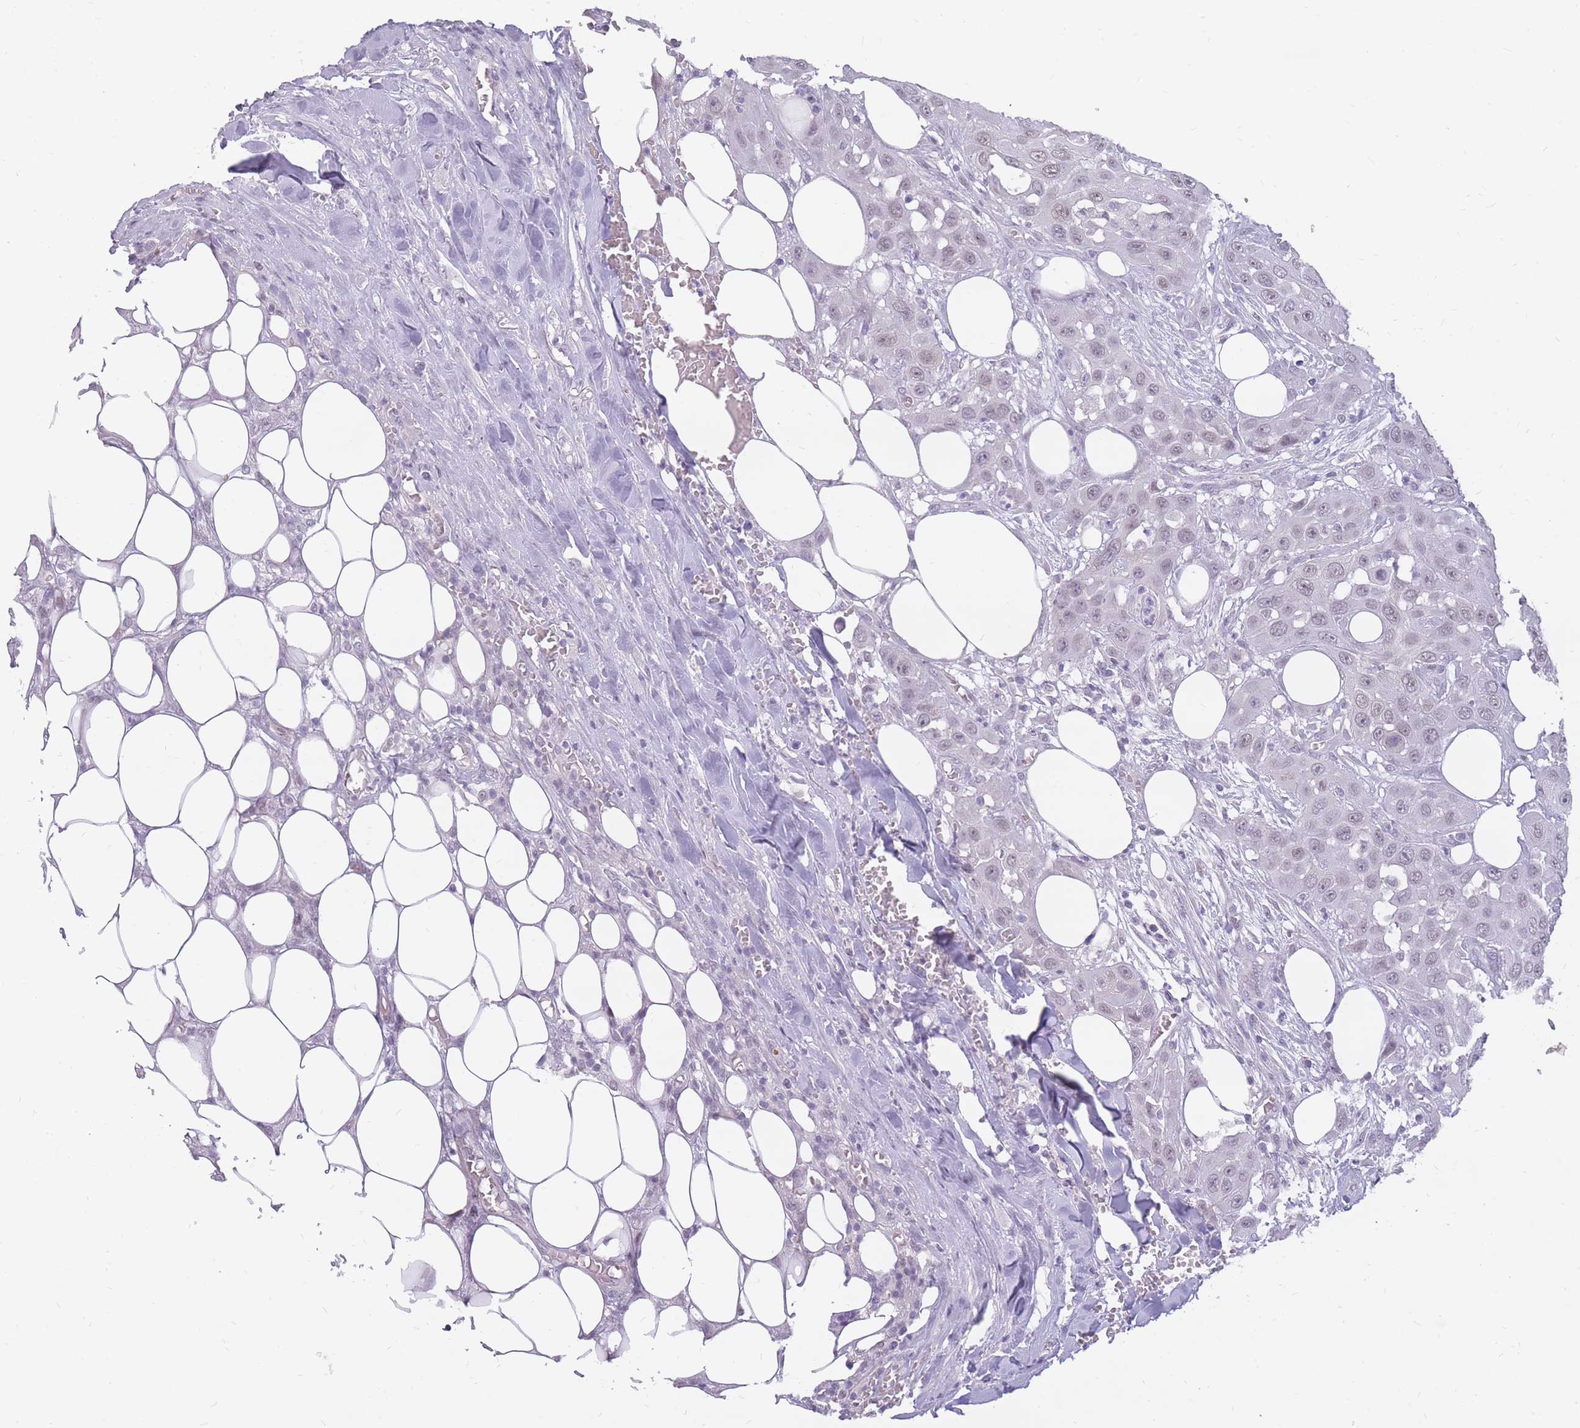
{"staining": {"intensity": "weak", "quantity": ">75%", "location": "nuclear"}, "tissue": "head and neck cancer", "cell_type": "Tumor cells", "image_type": "cancer", "snomed": [{"axis": "morphology", "description": "Squamous cell carcinoma, NOS"}, {"axis": "topography", "description": "Head-Neck"}], "caption": "Immunohistochemistry photomicrograph of neoplastic tissue: head and neck squamous cell carcinoma stained using immunohistochemistry shows low levels of weak protein expression localized specifically in the nuclear of tumor cells, appearing as a nuclear brown color.", "gene": "POMZP3", "patient": {"sex": "male", "age": 81}}